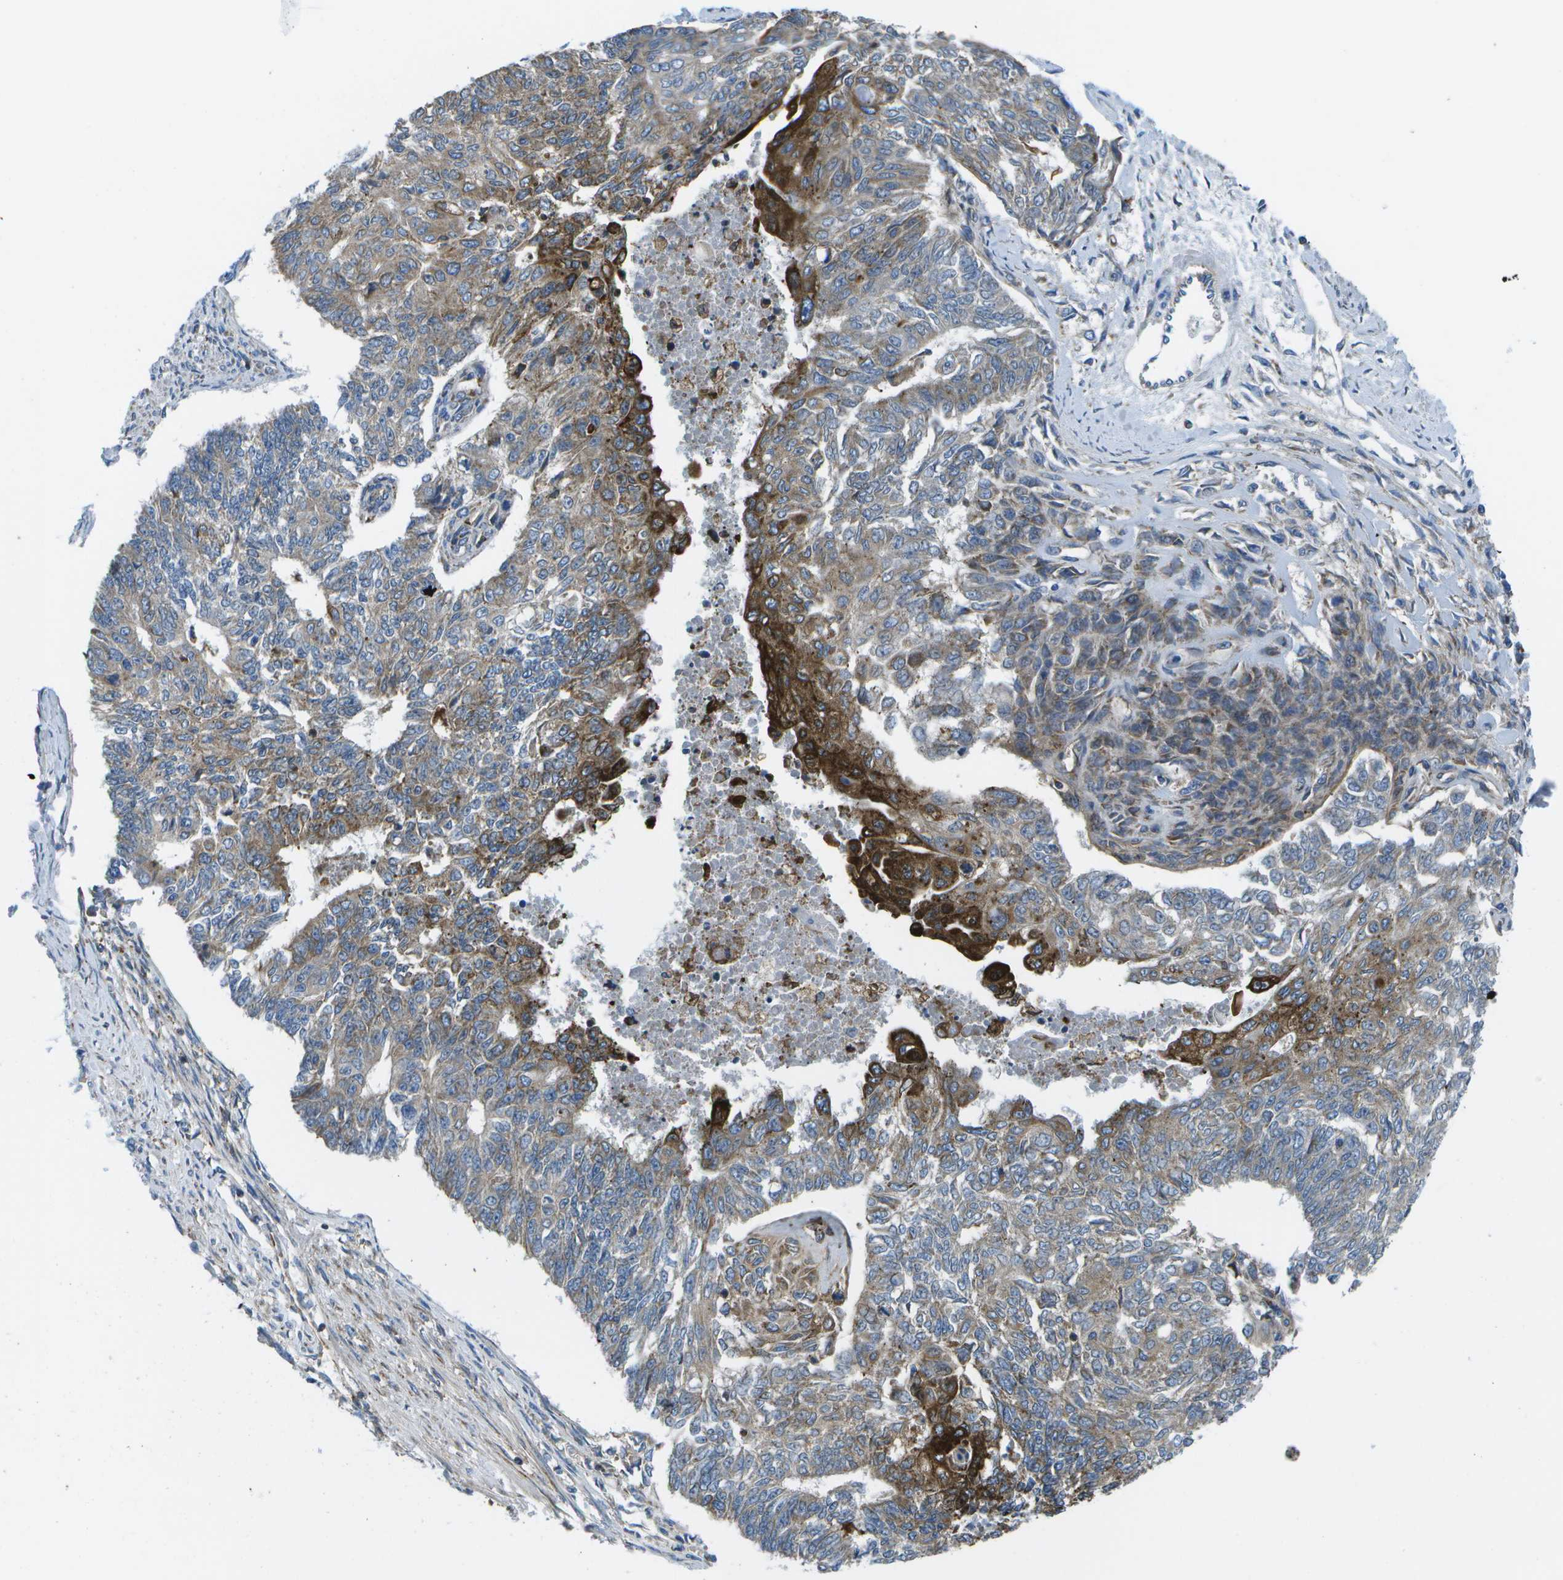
{"staining": {"intensity": "strong", "quantity": "25%-75%", "location": "cytoplasmic/membranous"}, "tissue": "endometrial cancer", "cell_type": "Tumor cells", "image_type": "cancer", "snomed": [{"axis": "morphology", "description": "Adenocarcinoma, NOS"}, {"axis": "topography", "description": "Endometrium"}], "caption": "Human endometrial adenocarcinoma stained with a protein marker demonstrates strong staining in tumor cells.", "gene": "GDF5", "patient": {"sex": "female", "age": 32}}